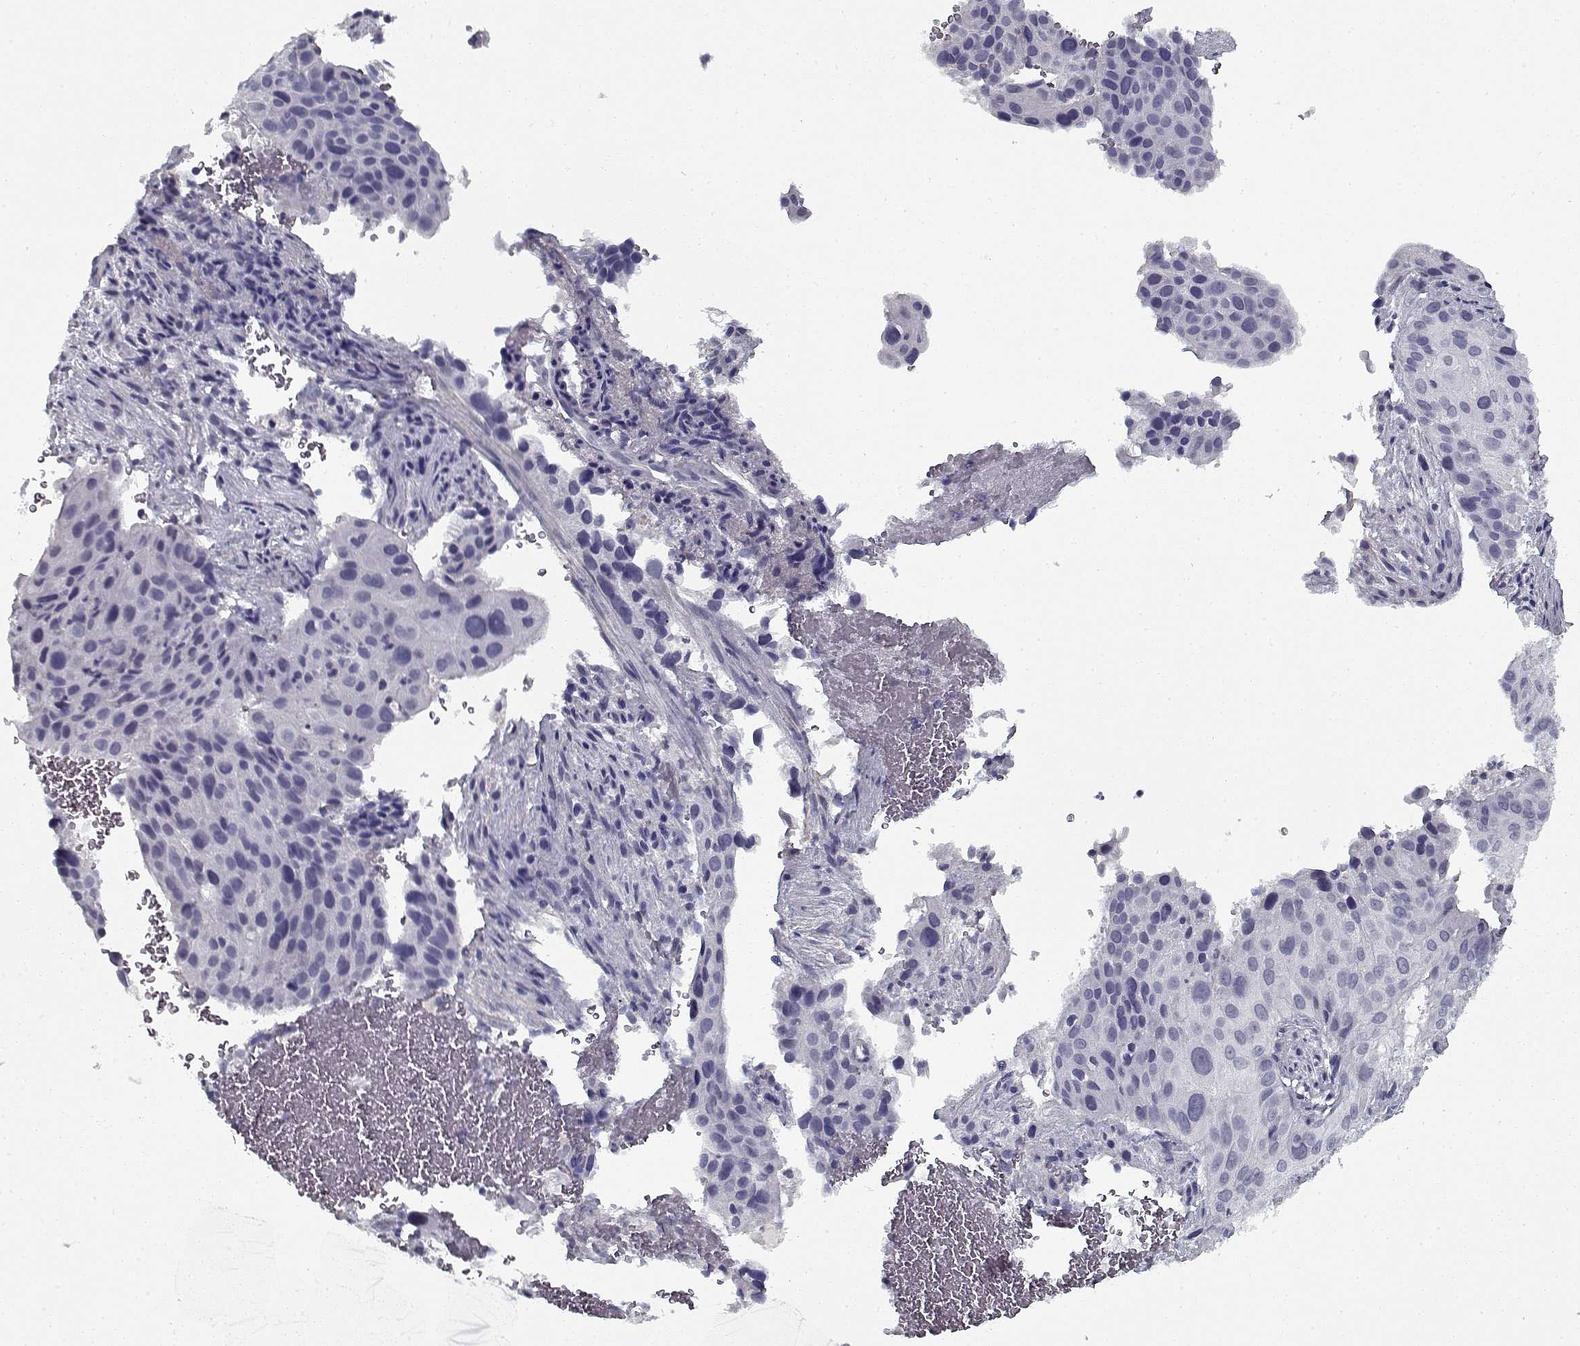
{"staining": {"intensity": "negative", "quantity": "none", "location": "none"}, "tissue": "cervical cancer", "cell_type": "Tumor cells", "image_type": "cancer", "snomed": [{"axis": "morphology", "description": "Squamous cell carcinoma, NOS"}, {"axis": "topography", "description": "Cervix"}], "caption": "Cervical cancer (squamous cell carcinoma) stained for a protein using IHC shows no staining tumor cells.", "gene": "RNF32", "patient": {"sex": "female", "age": 38}}